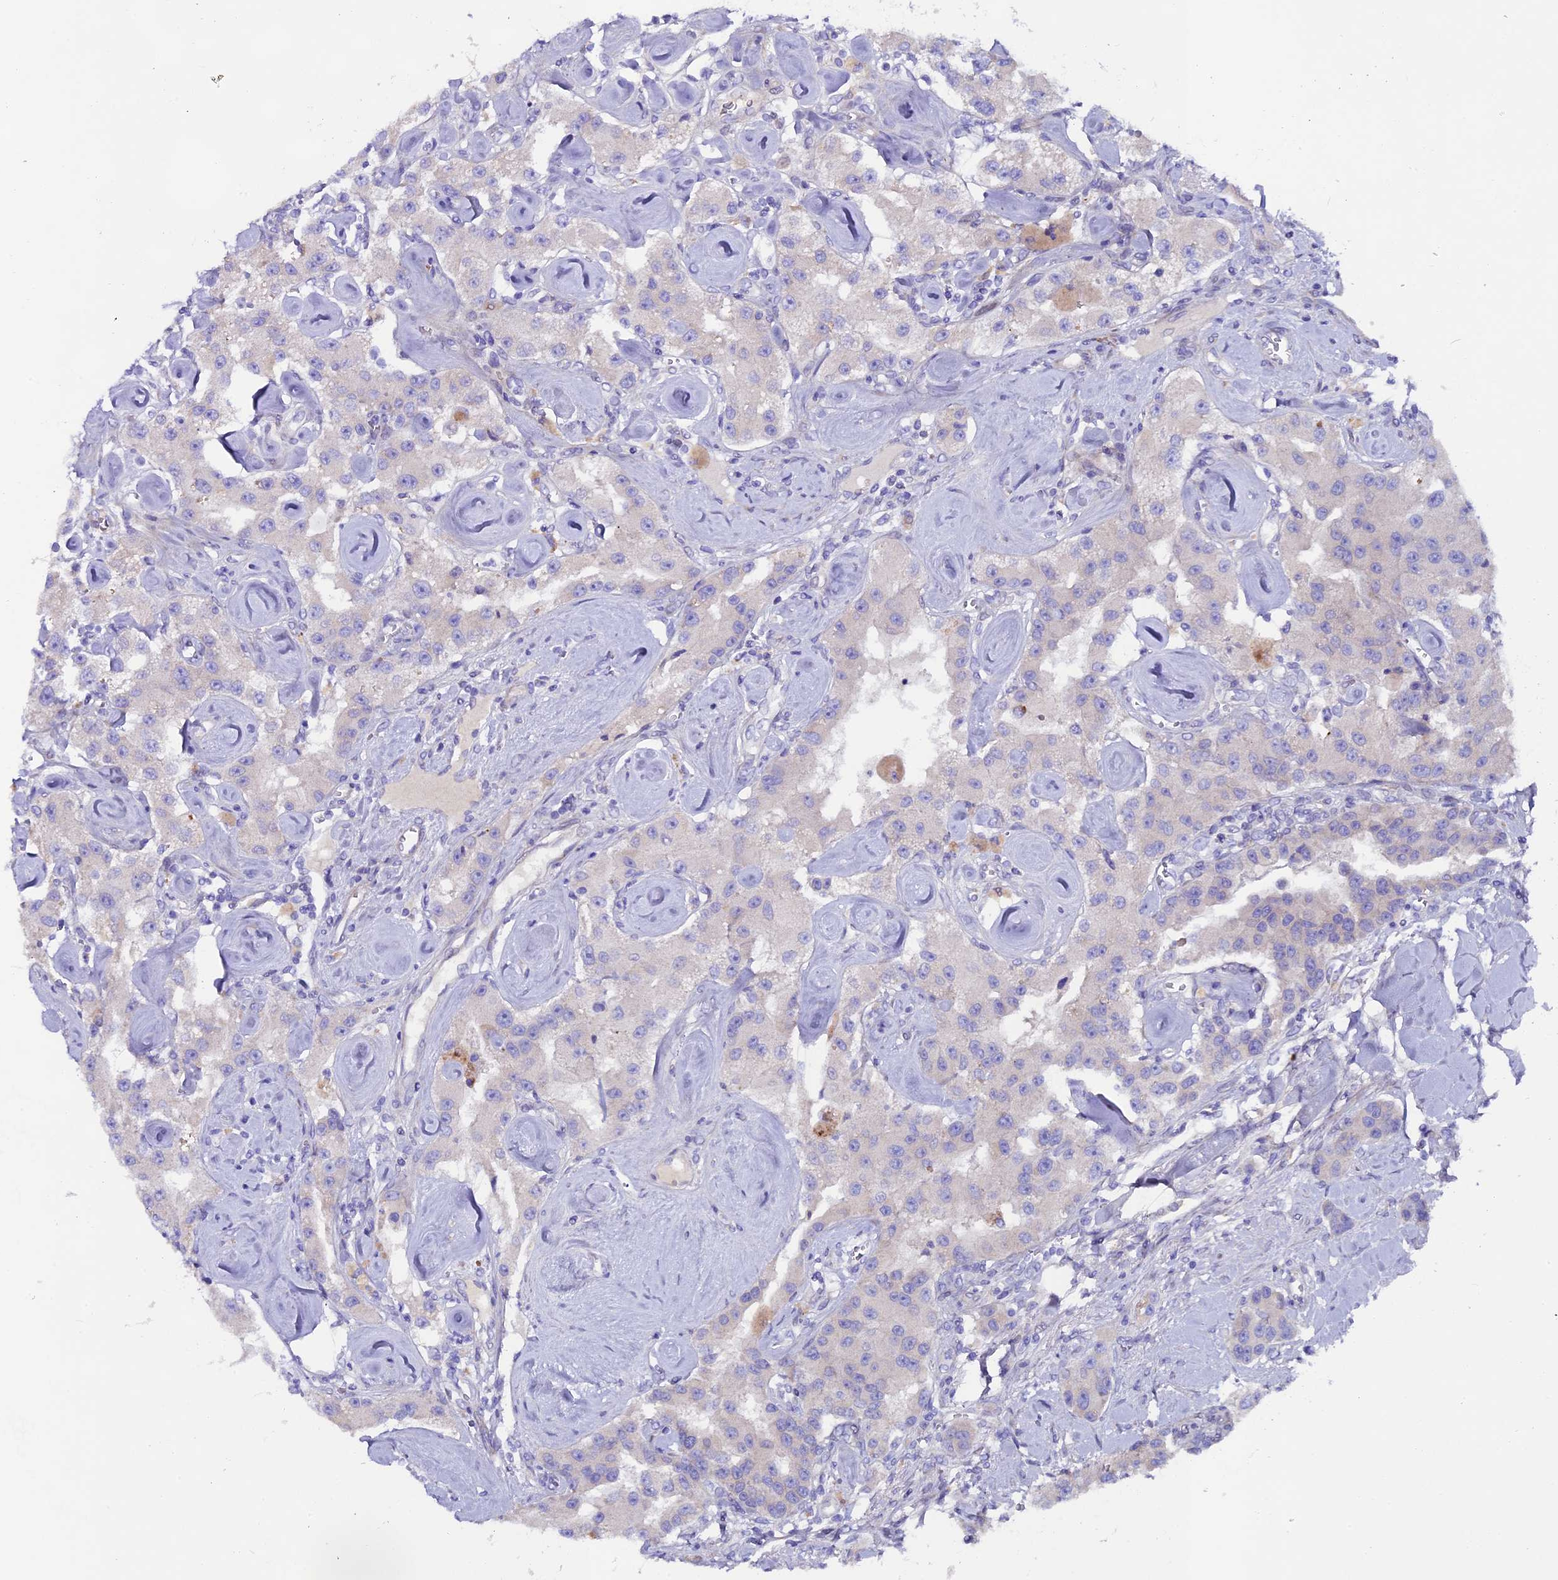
{"staining": {"intensity": "negative", "quantity": "none", "location": "none"}, "tissue": "carcinoid", "cell_type": "Tumor cells", "image_type": "cancer", "snomed": [{"axis": "morphology", "description": "Carcinoid, malignant, NOS"}, {"axis": "topography", "description": "Pancreas"}], "caption": "The histopathology image shows no significant positivity in tumor cells of malignant carcinoid. Brightfield microscopy of immunohistochemistry stained with DAB (3,3'-diaminobenzidine) (brown) and hematoxylin (blue), captured at high magnification.", "gene": "PIGU", "patient": {"sex": "male", "age": 41}}